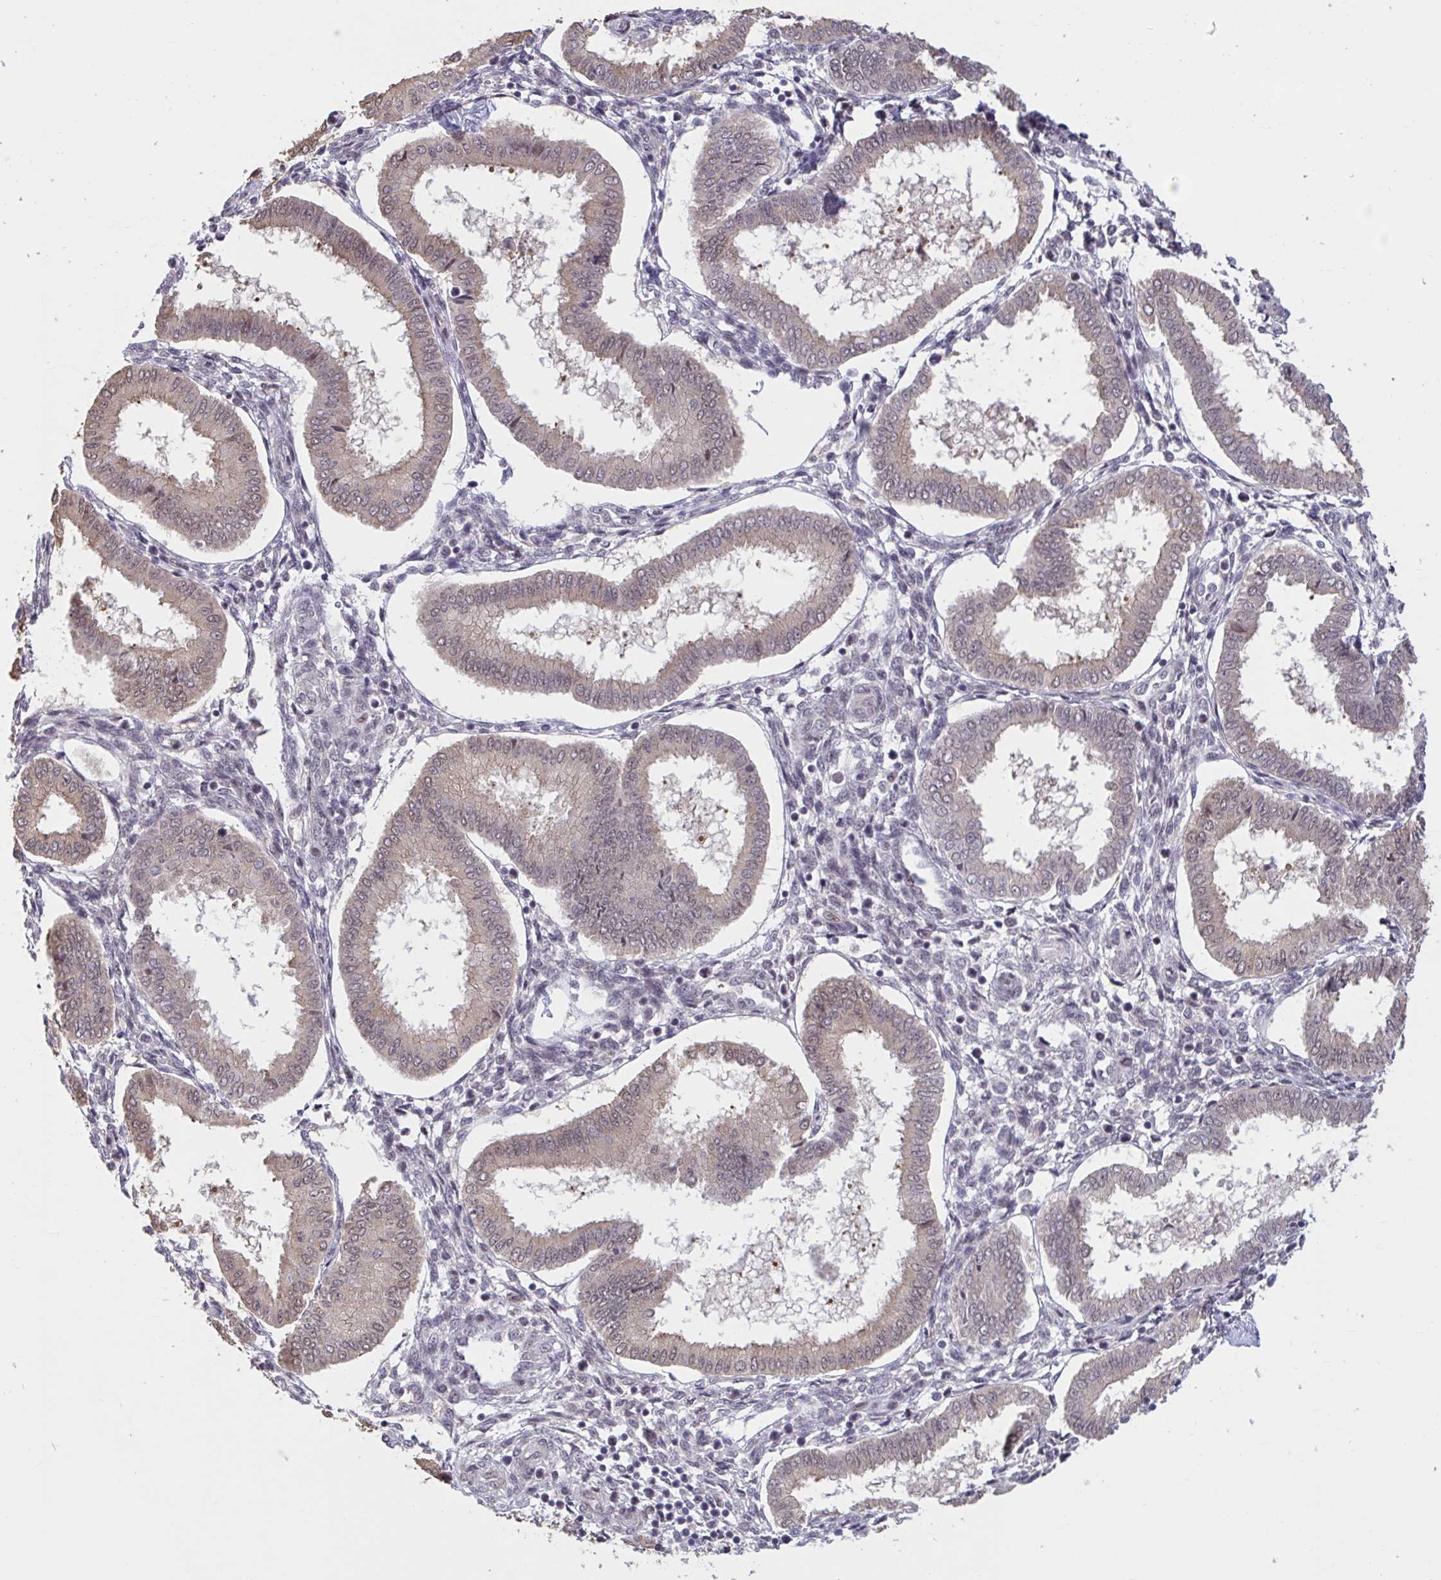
{"staining": {"intensity": "negative", "quantity": "none", "location": "none"}, "tissue": "endometrium", "cell_type": "Cells in endometrial stroma", "image_type": "normal", "snomed": [{"axis": "morphology", "description": "Normal tissue, NOS"}, {"axis": "topography", "description": "Endometrium"}], "caption": "Immunohistochemical staining of unremarkable endometrium displays no significant expression in cells in endometrial stroma. (DAB IHC with hematoxylin counter stain).", "gene": "ZNF414", "patient": {"sex": "female", "age": 24}}